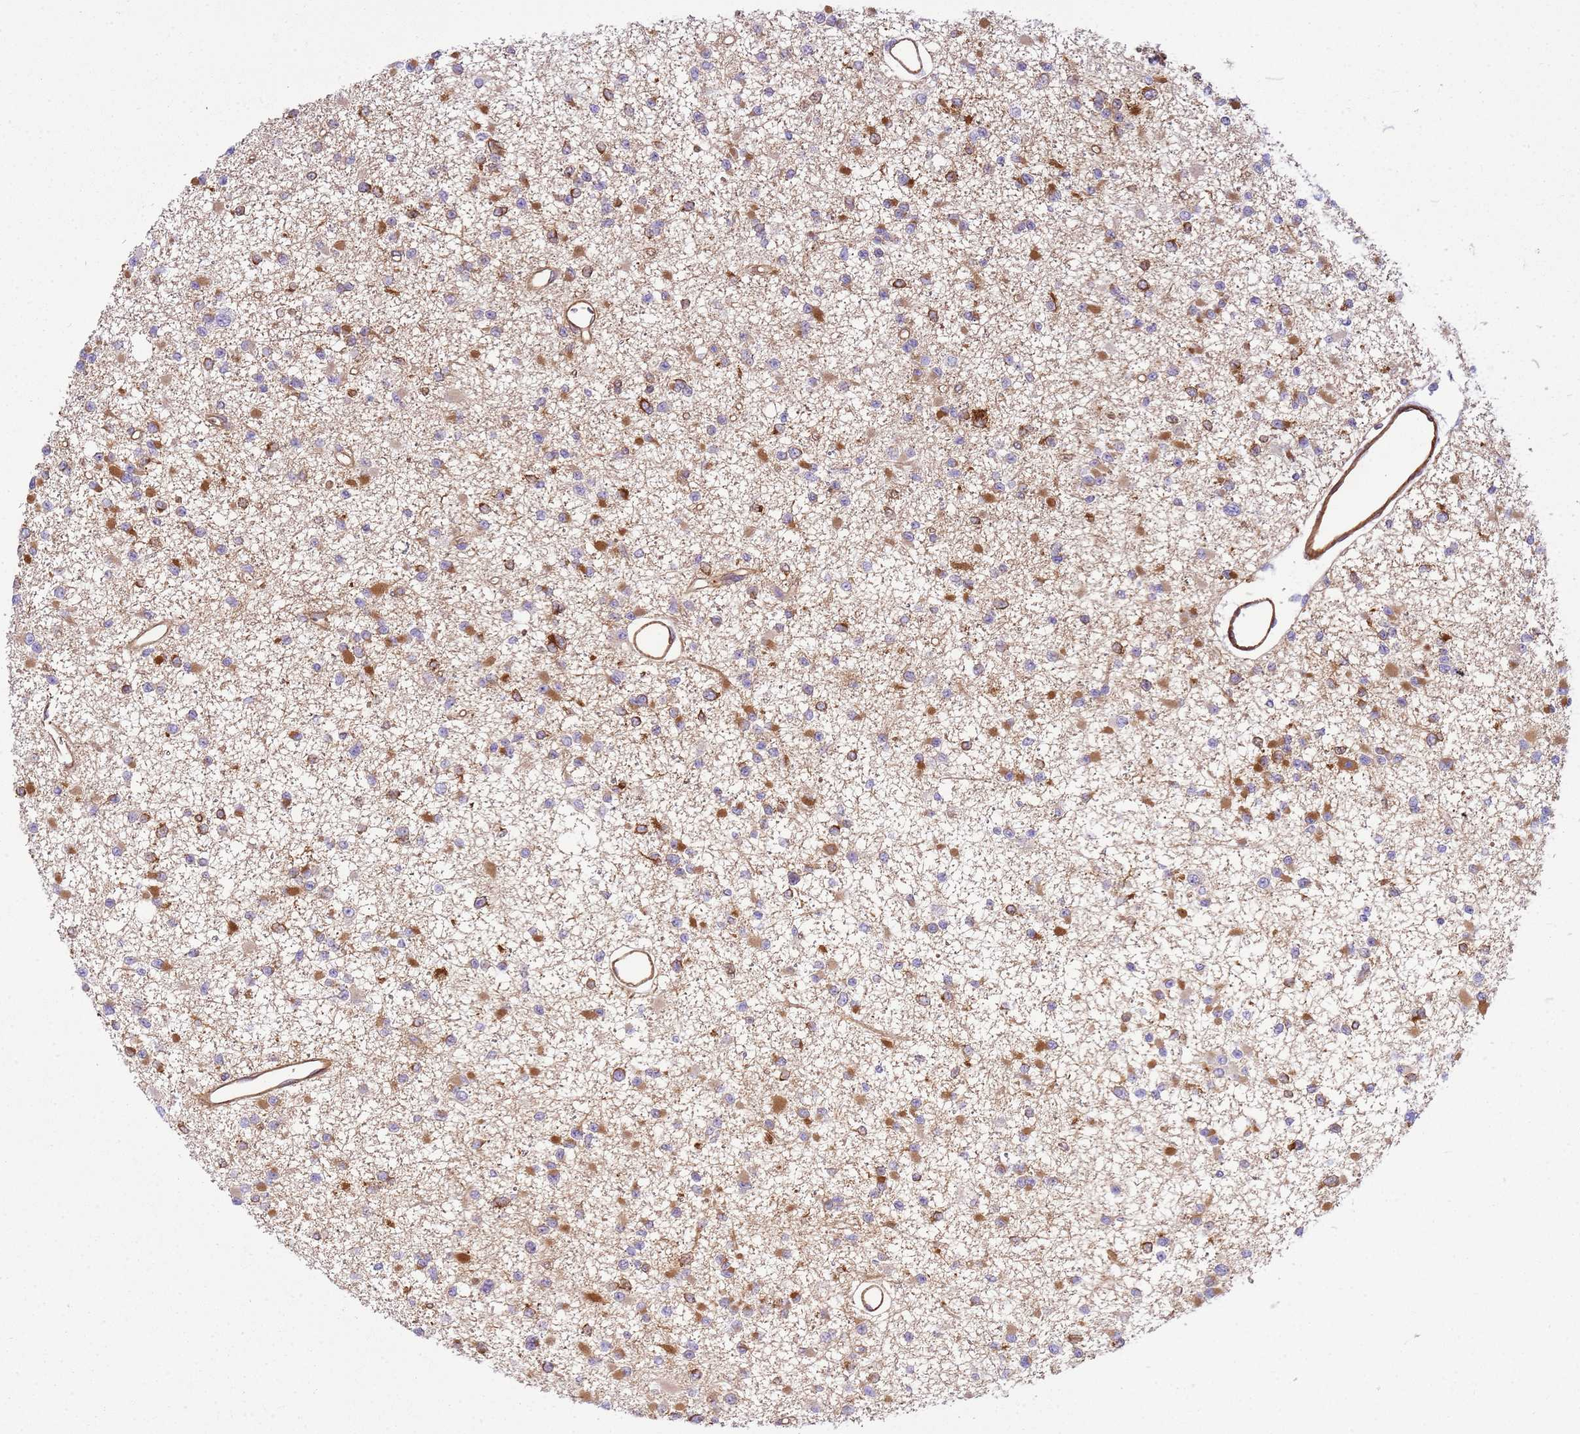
{"staining": {"intensity": "strong", "quantity": ">75%", "location": "cytoplasmic/membranous"}, "tissue": "glioma", "cell_type": "Tumor cells", "image_type": "cancer", "snomed": [{"axis": "morphology", "description": "Glioma, malignant, Low grade"}, {"axis": "topography", "description": "Brain"}], "caption": "The histopathology image displays a brown stain indicating the presence of a protein in the cytoplasmic/membranous of tumor cells in glioma.", "gene": "SNX21", "patient": {"sex": "female", "age": 22}}